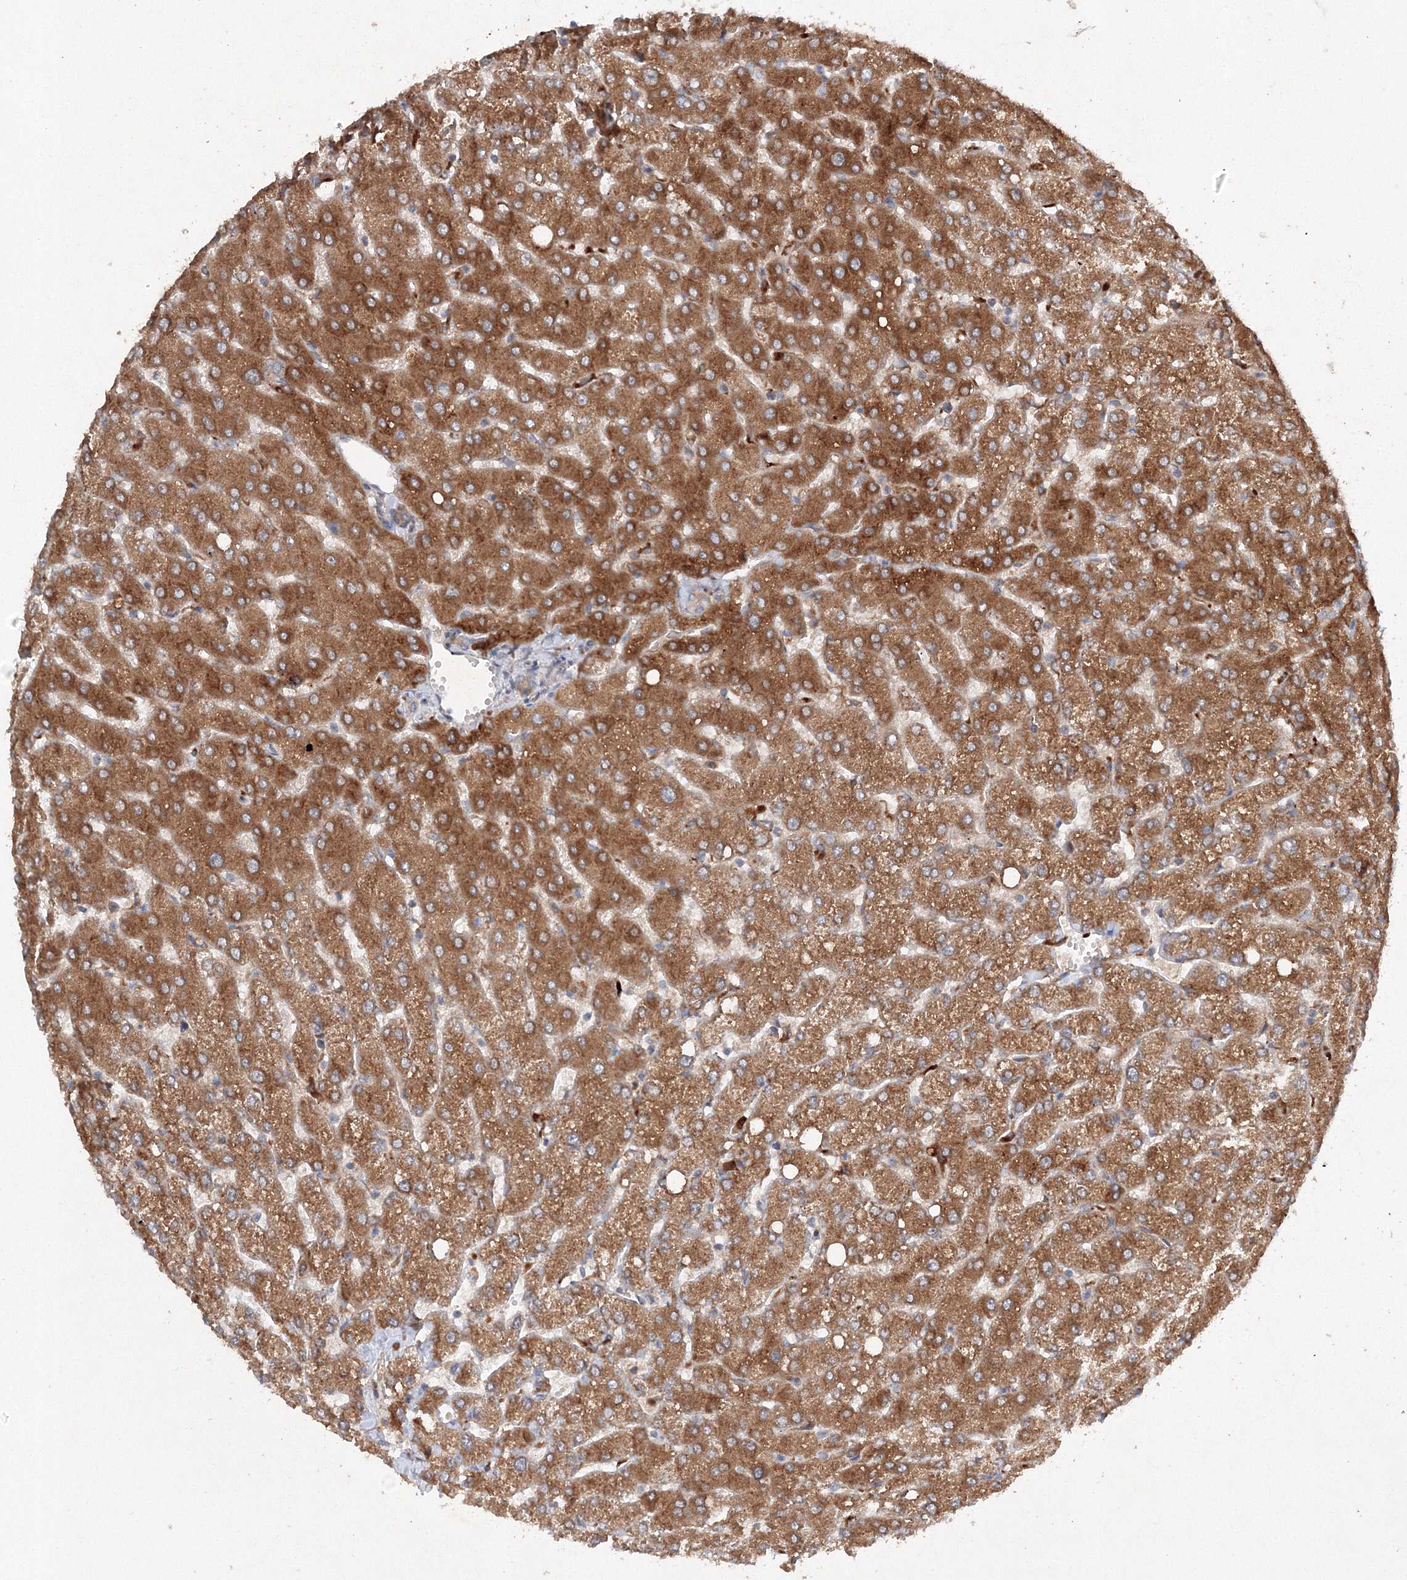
{"staining": {"intensity": "weak", "quantity": ">75%", "location": "cytoplasmic/membranous"}, "tissue": "liver", "cell_type": "Cholangiocytes", "image_type": "normal", "snomed": [{"axis": "morphology", "description": "Normal tissue, NOS"}, {"axis": "topography", "description": "Liver"}], "caption": "Cholangiocytes exhibit low levels of weak cytoplasmic/membranous staining in about >75% of cells in unremarkable human liver.", "gene": "SLC36A1", "patient": {"sex": "female", "age": 54}}